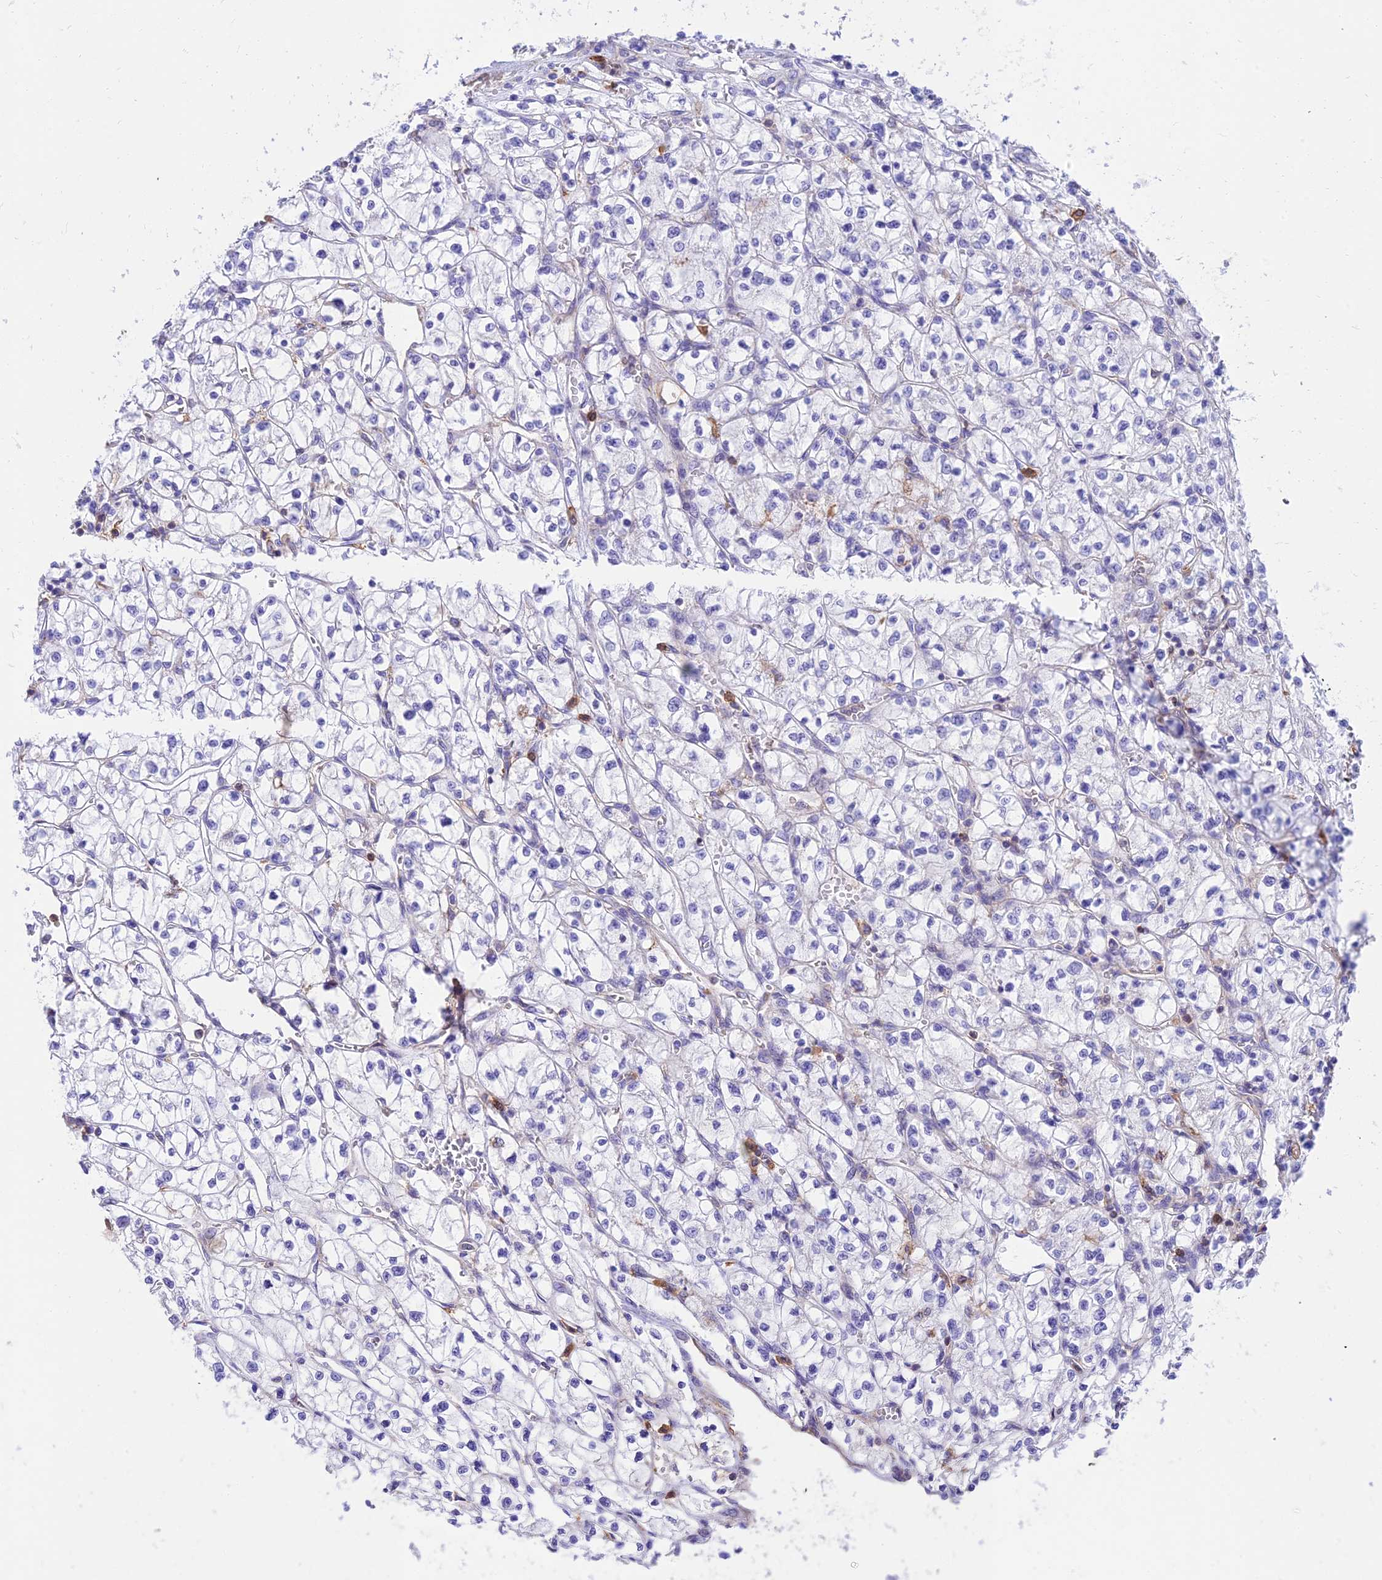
{"staining": {"intensity": "negative", "quantity": "none", "location": "none"}, "tissue": "renal cancer", "cell_type": "Tumor cells", "image_type": "cancer", "snomed": [{"axis": "morphology", "description": "Adenocarcinoma, NOS"}, {"axis": "topography", "description": "Kidney"}], "caption": "Tumor cells show no significant protein expression in renal adenocarcinoma.", "gene": "SREK1IP1", "patient": {"sex": "female", "age": 64}}